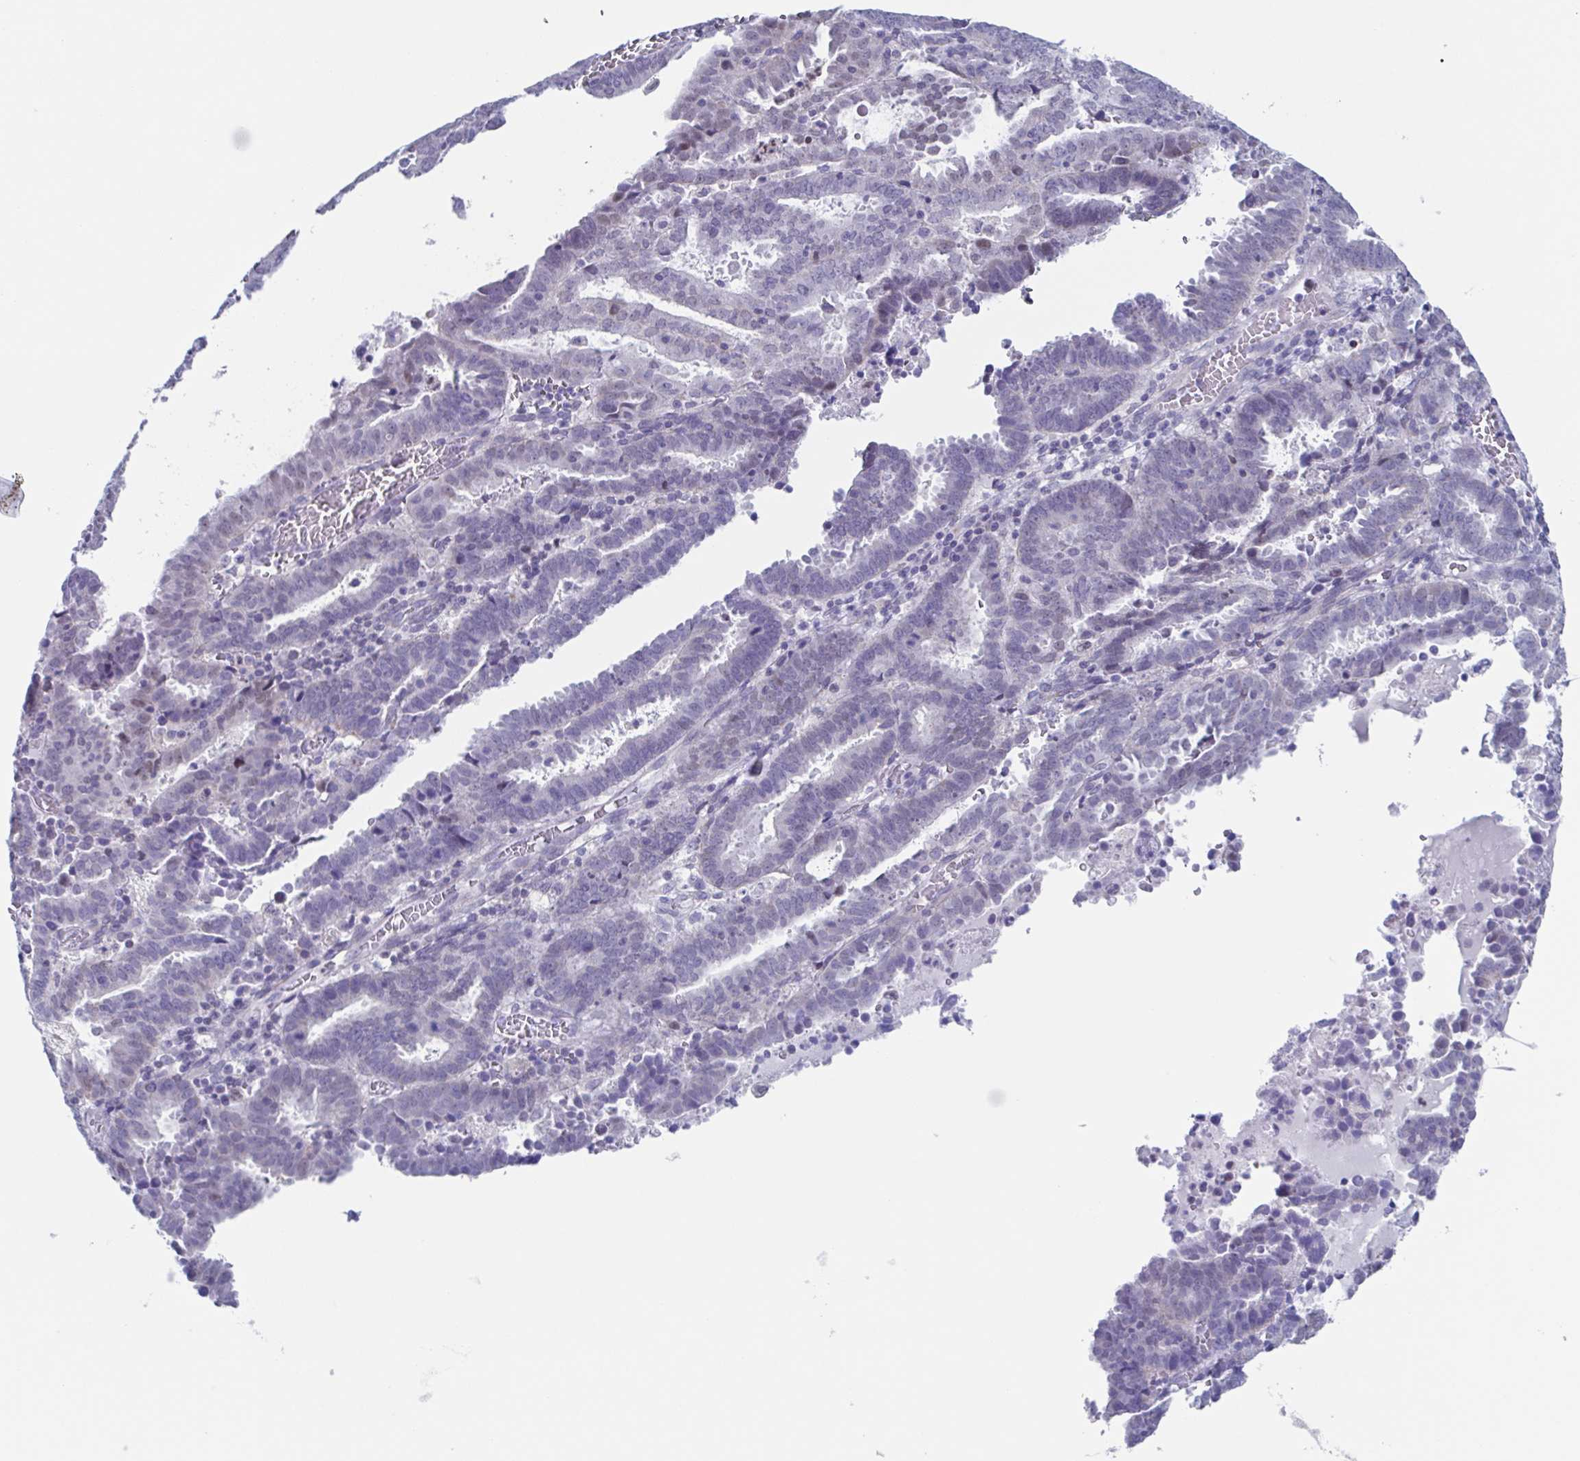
{"staining": {"intensity": "negative", "quantity": "none", "location": "none"}, "tissue": "endometrial cancer", "cell_type": "Tumor cells", "image_type": "cancer", "snomed": [{"axis": "morphology", "description": "Adenocarcinoma, NOS"}, {"axis": "topography", "description": "Uterus"}], "caption": "IHC micrograph of neoplastic tissue: endometrial cancer stained with DAB (3,3'-diaminobenzidine) reveals no significant protein staining in tumor cells. Brightfield microscopy of immunohistochemistry stained with DAB (brown) and hematoxylin (blue), captured at high magnification.", "gene": "PBOV1", "patient": {"sex": "female", "age": 83}}